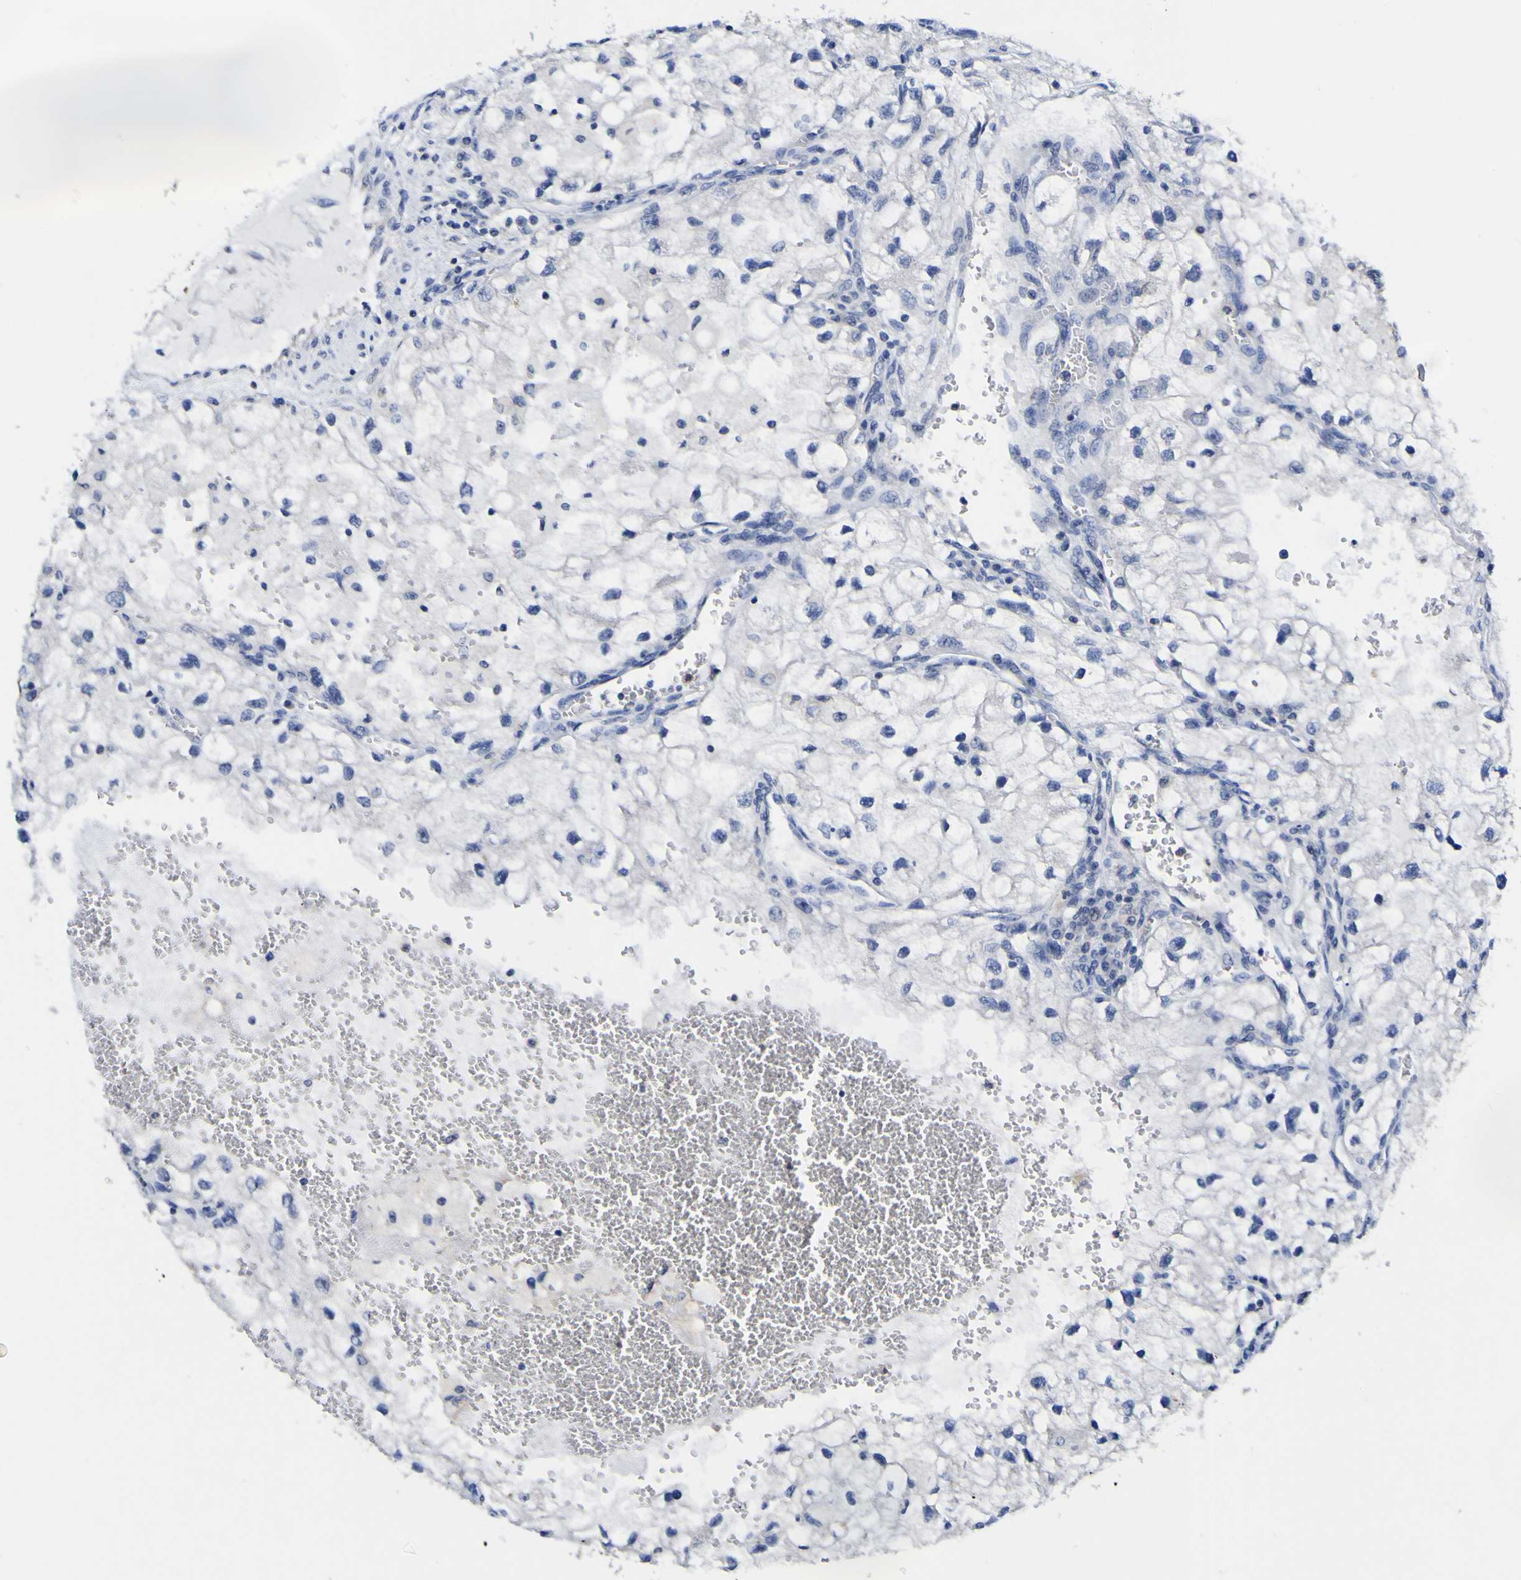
{"staining": {"intensity": "negative", "quantity": "none", "location": "none"}, "tissue": "renal cancer", "cell_type": "Tumor cells", "image_type": "cancer", "snomed": [{"axis": "morphology", "description": "Adenocarcinoma, NOS"}, {"axis": "topography", "description": "Kidney"}], "caption": "Photomicrograph shows no protein expression in tumor cells of renal cancer tissue. (DAB (3,3'-diaminobenzidine) immunohistochemistry with hematoxylin counter stain).", "gene": "CASP6", "patient": {"sex": "female", "age": 70}}